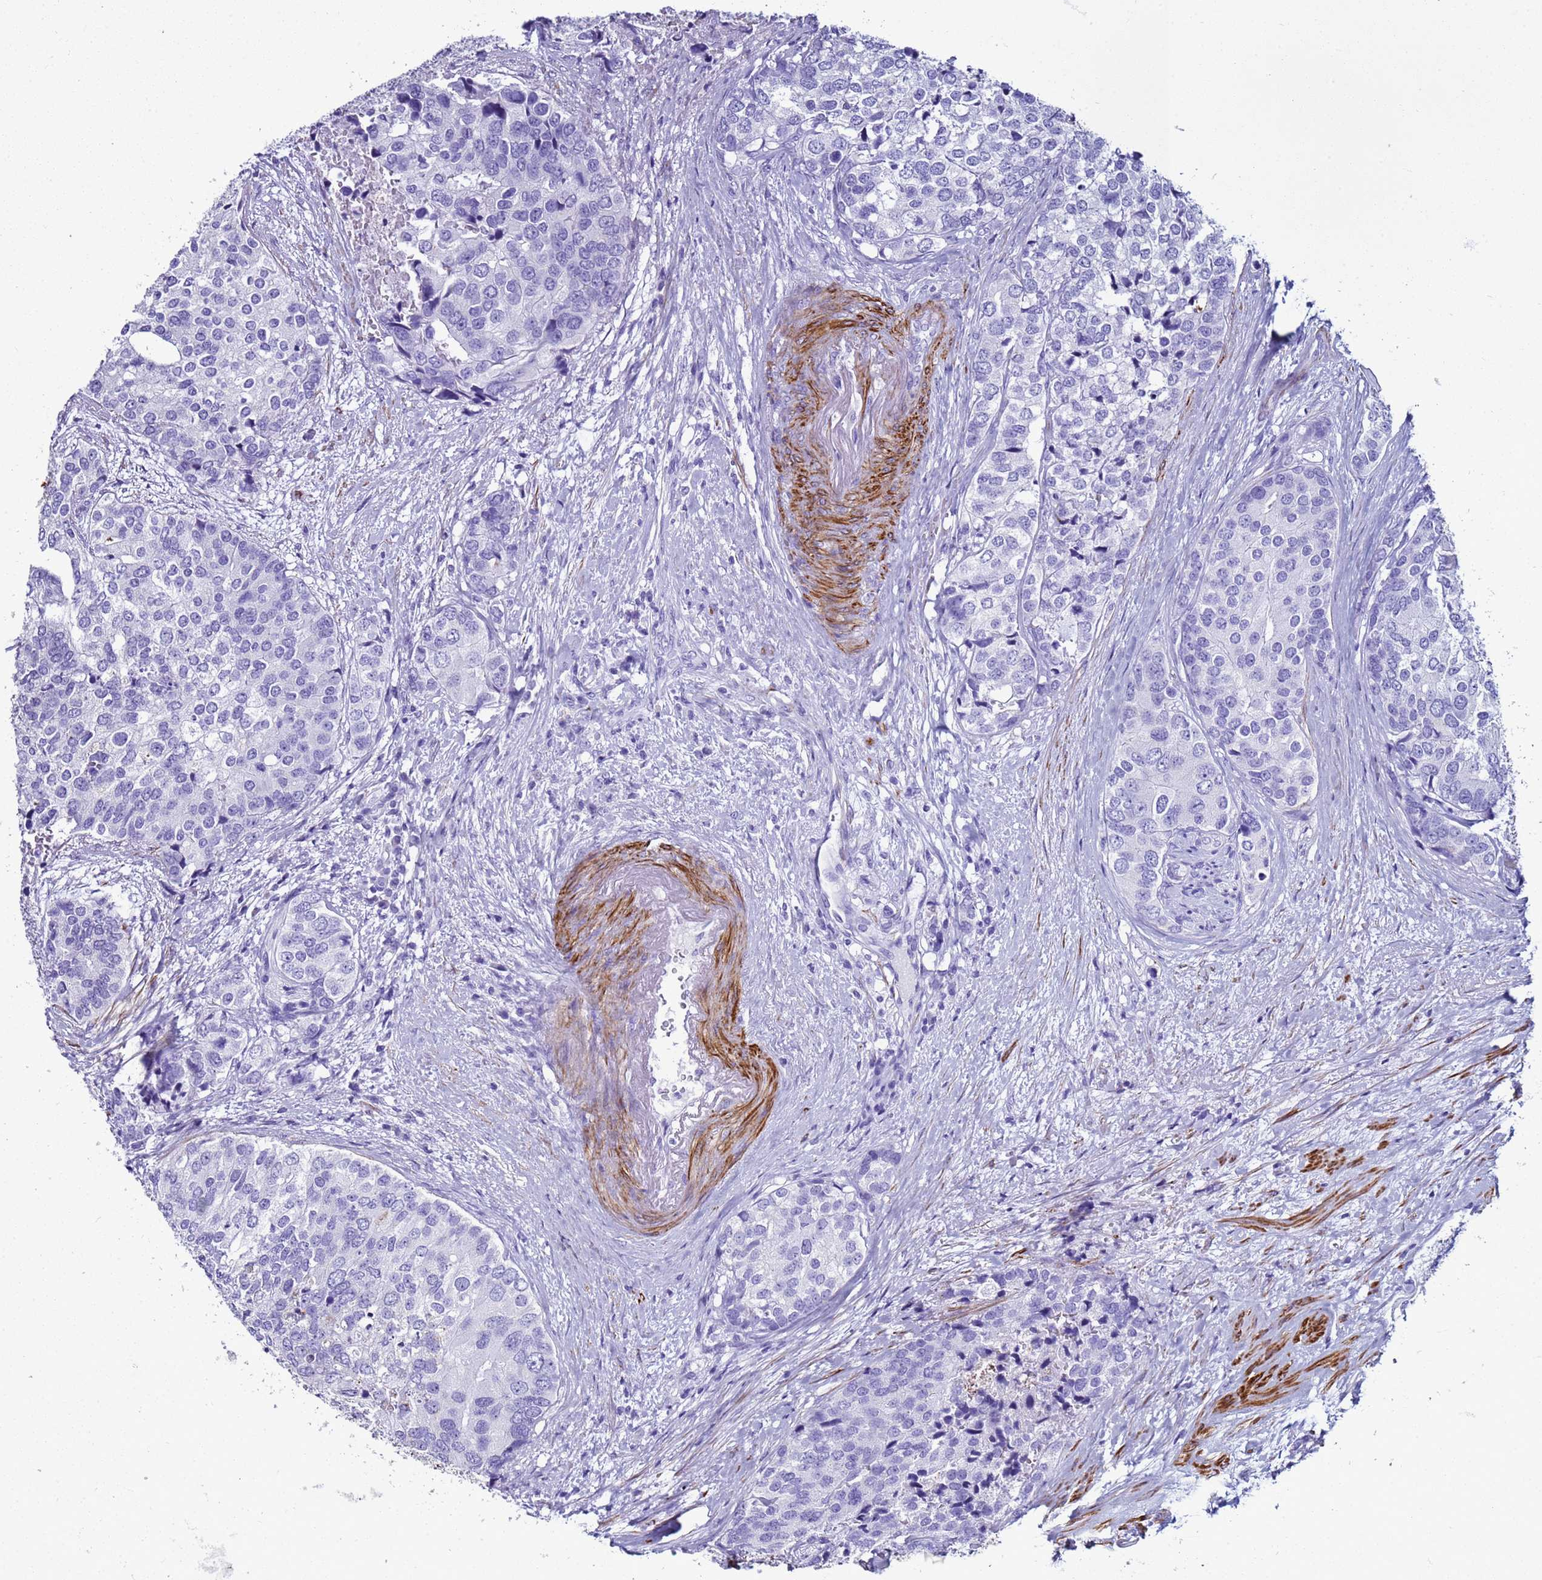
{"staining": {"intensity": "negative", "quantity": "none", "location": "none"}, "tissue": "prostate cancer", "cell_type": "Tumor cells", "image_type": "cancer", "snomed": [{"axis": "morphology", "description": "Adenocarcinoma, High grade"}, {"axis": "topography", "description": "Prostate"}], "caption": "Micrograph shows no significant protein positivity in tumor cells of prostate high-grade adenocarcinoma.", "gene": "LCMT1", "patient": {"sex": "male", "age": 62}}